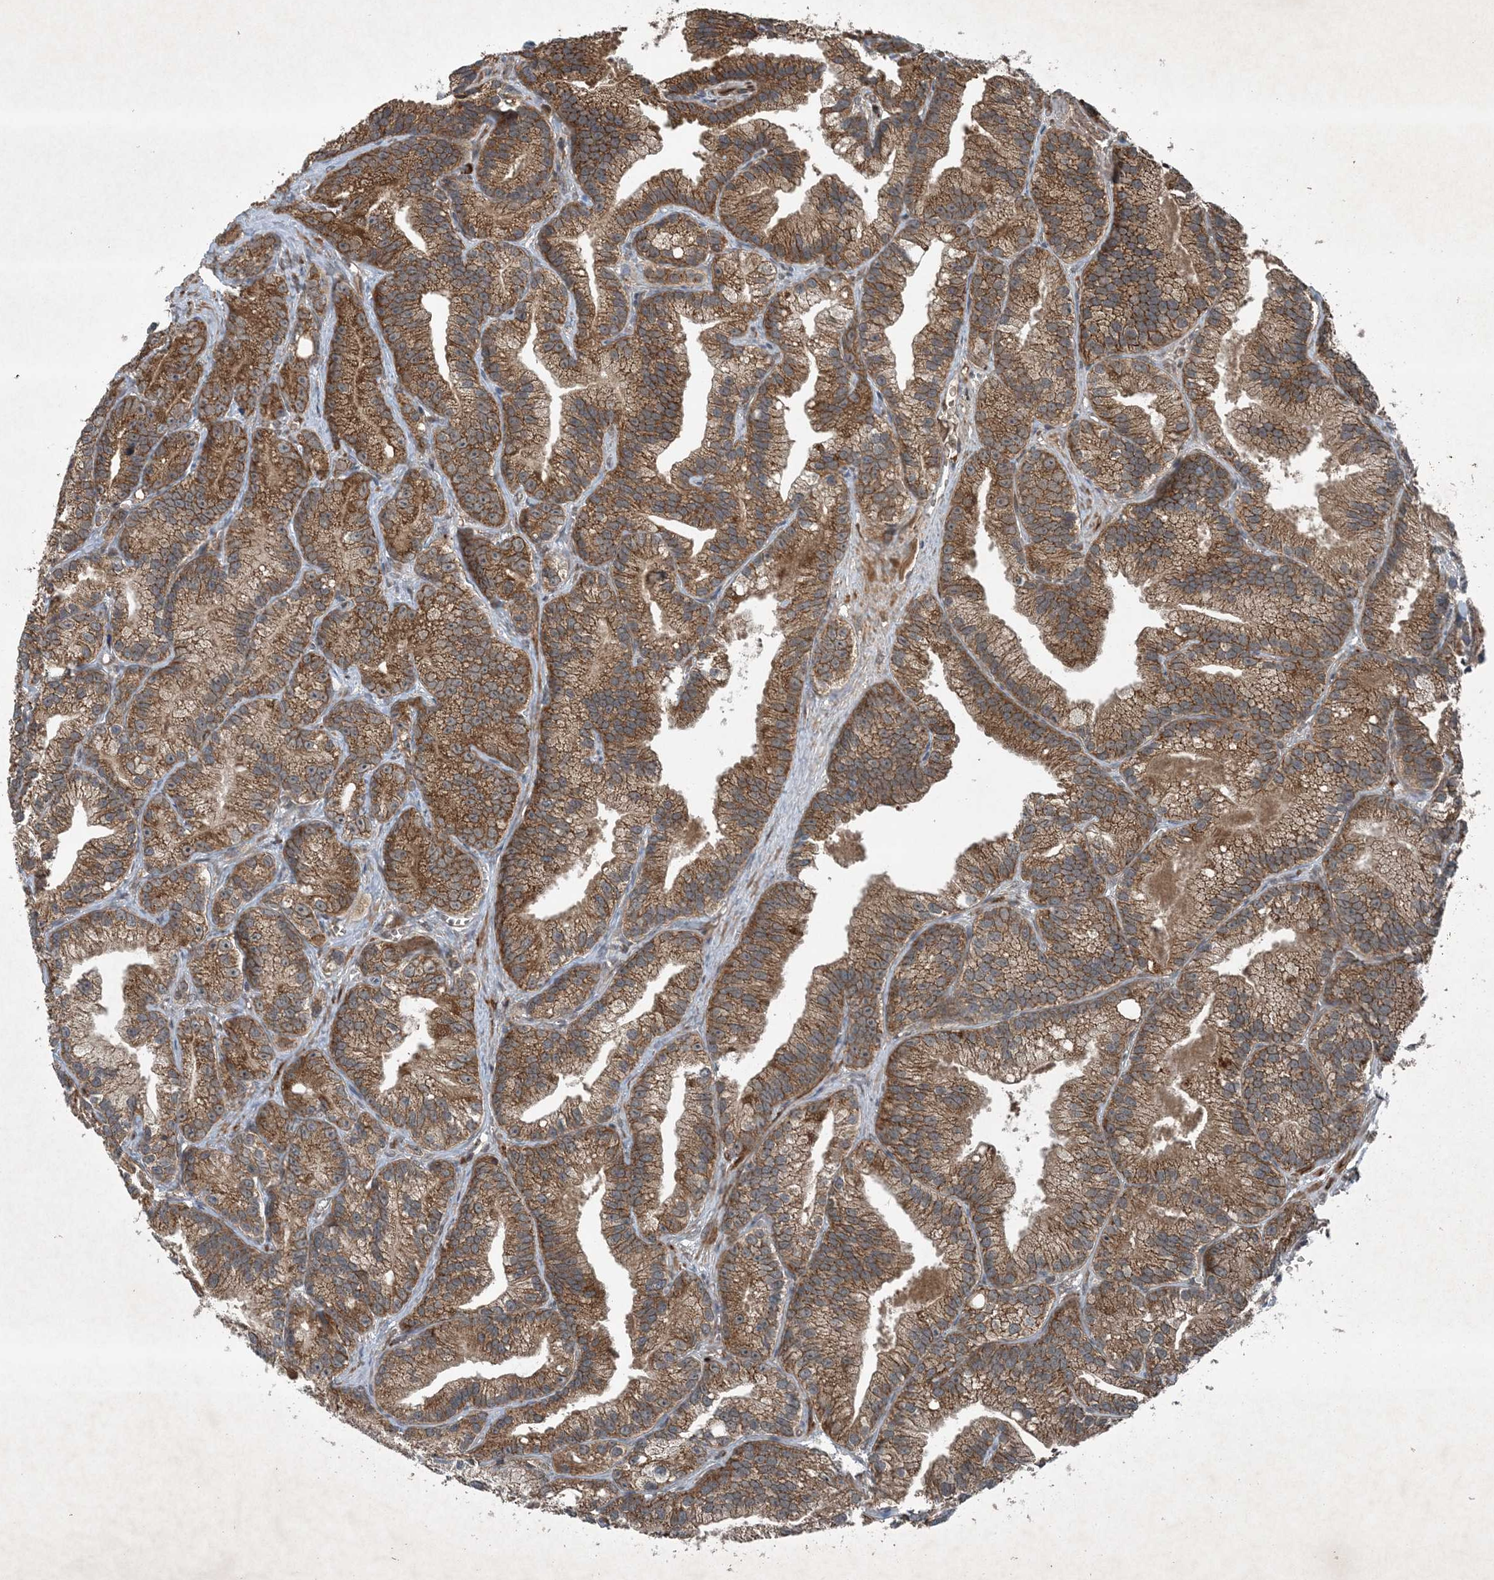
{"staining": {"intensity": "moderate", "quantity": ">75%", "location": "cytoplasmic/membranous"}, "tissue": "prostate cancer", "cell_type": "Tumor cells", "image_type": "cancer", "snomed": [{"axis": "morphology", "description": "Adenocarcinoma, Low grade"}, {"axis": "topography", "description": "Prostate"}], "caption": "Immunohistochemical staining of human prostate cancer demonstrates medium levels of moderate cytoplasmic/membranous protein staining in about >75% of tumor cells.", "gene": "GNG5", "patient": {"sex": "male", "age": 89}}